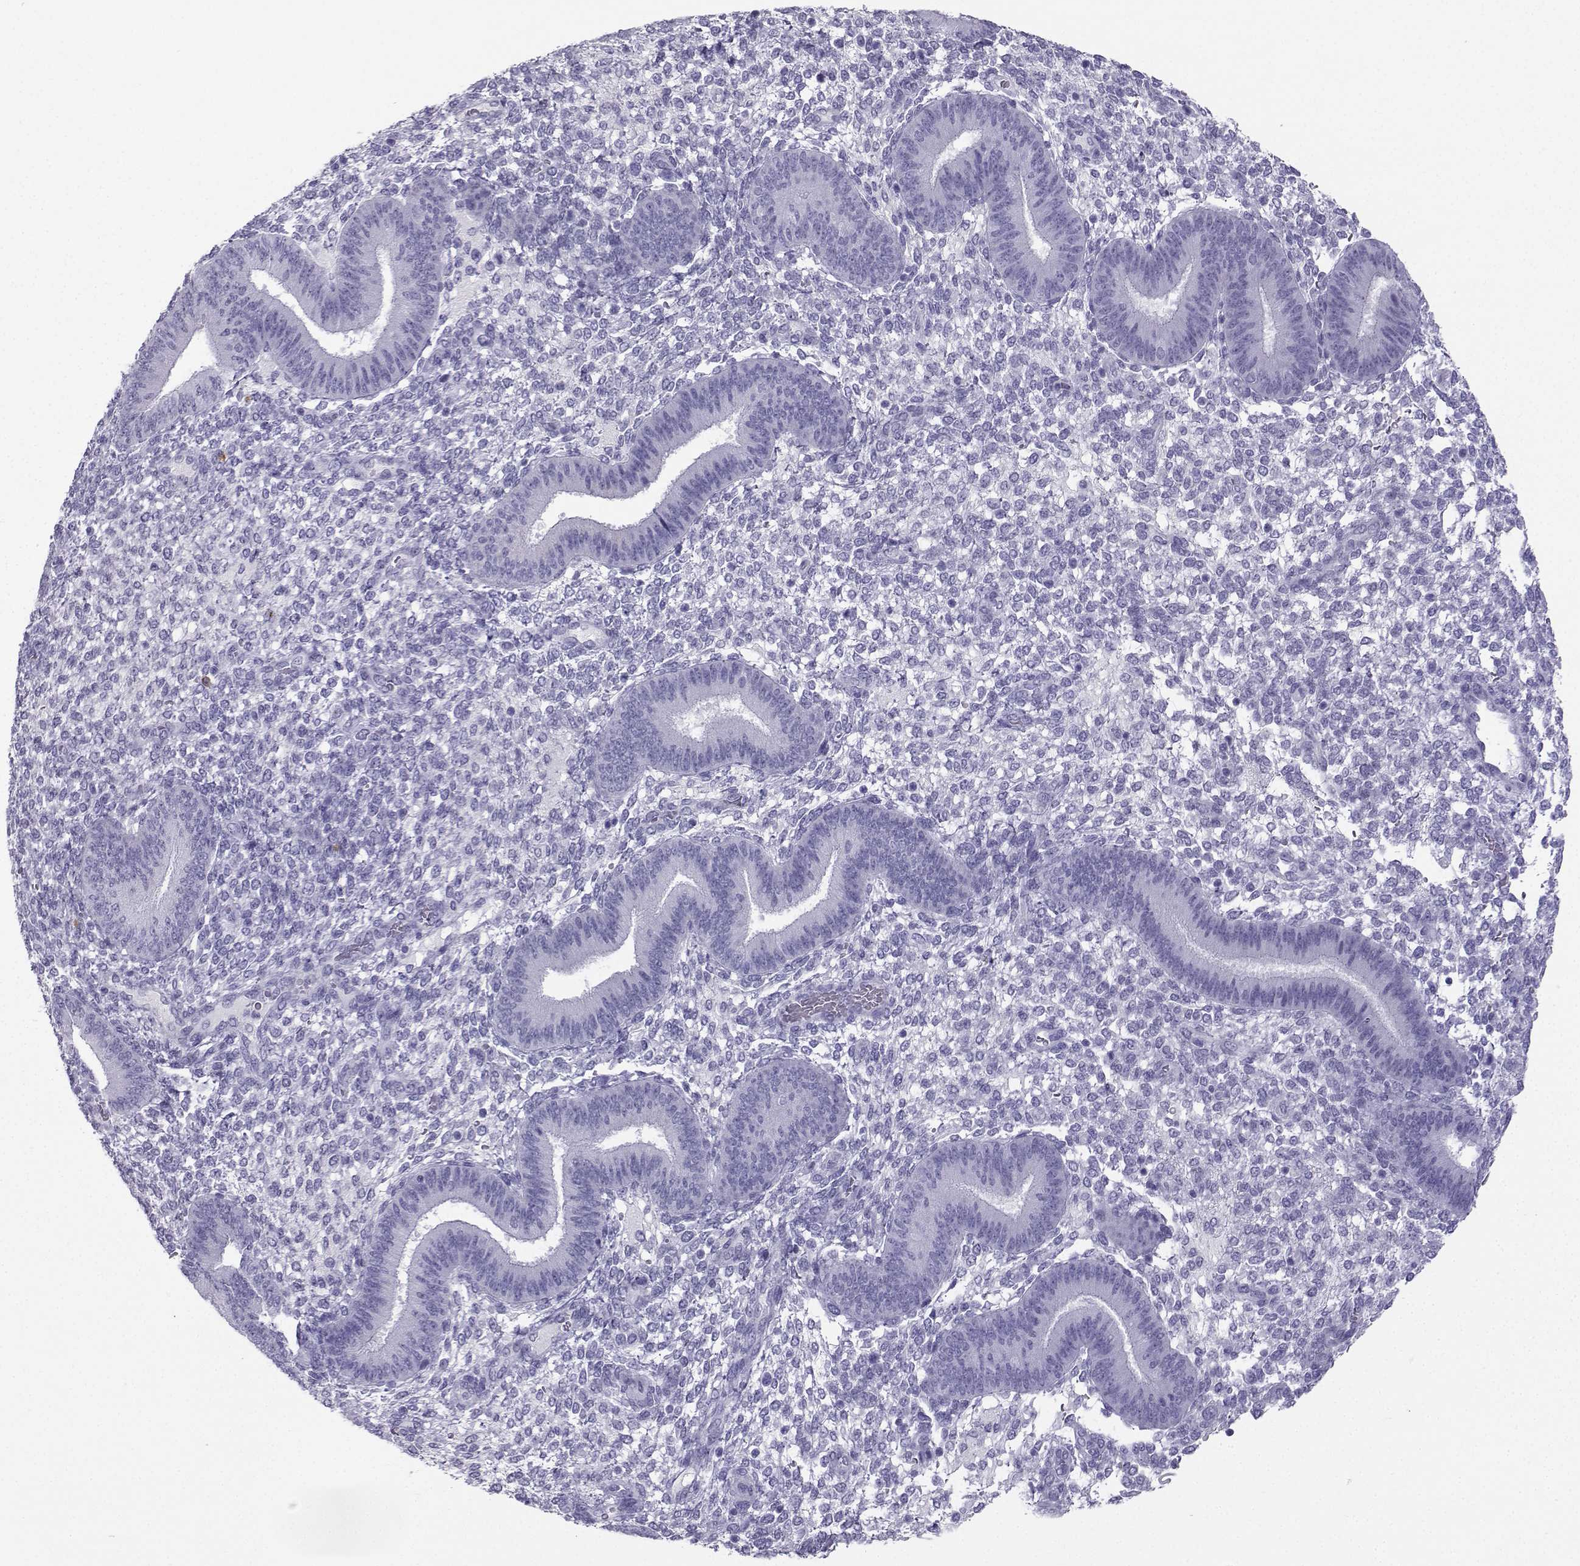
{"staining": {"intensity": "negative", "quantity": "none", "location": "none"}, "tissue": "endometrium", "cell_type": "Cells in endometrial stroma", "image_type": "normal", "snomed": [{"axis": "morphology", "description": "Normal tissue, NOS"}, {"axis": "topography", "description": "Endometrium"}], "caption": "Micrograph shows no protein positivity in cells in endometrial stroma of benign endometrium.", "gene": "SLC18A2", "patient": {"sex": "female", "age": 39}}